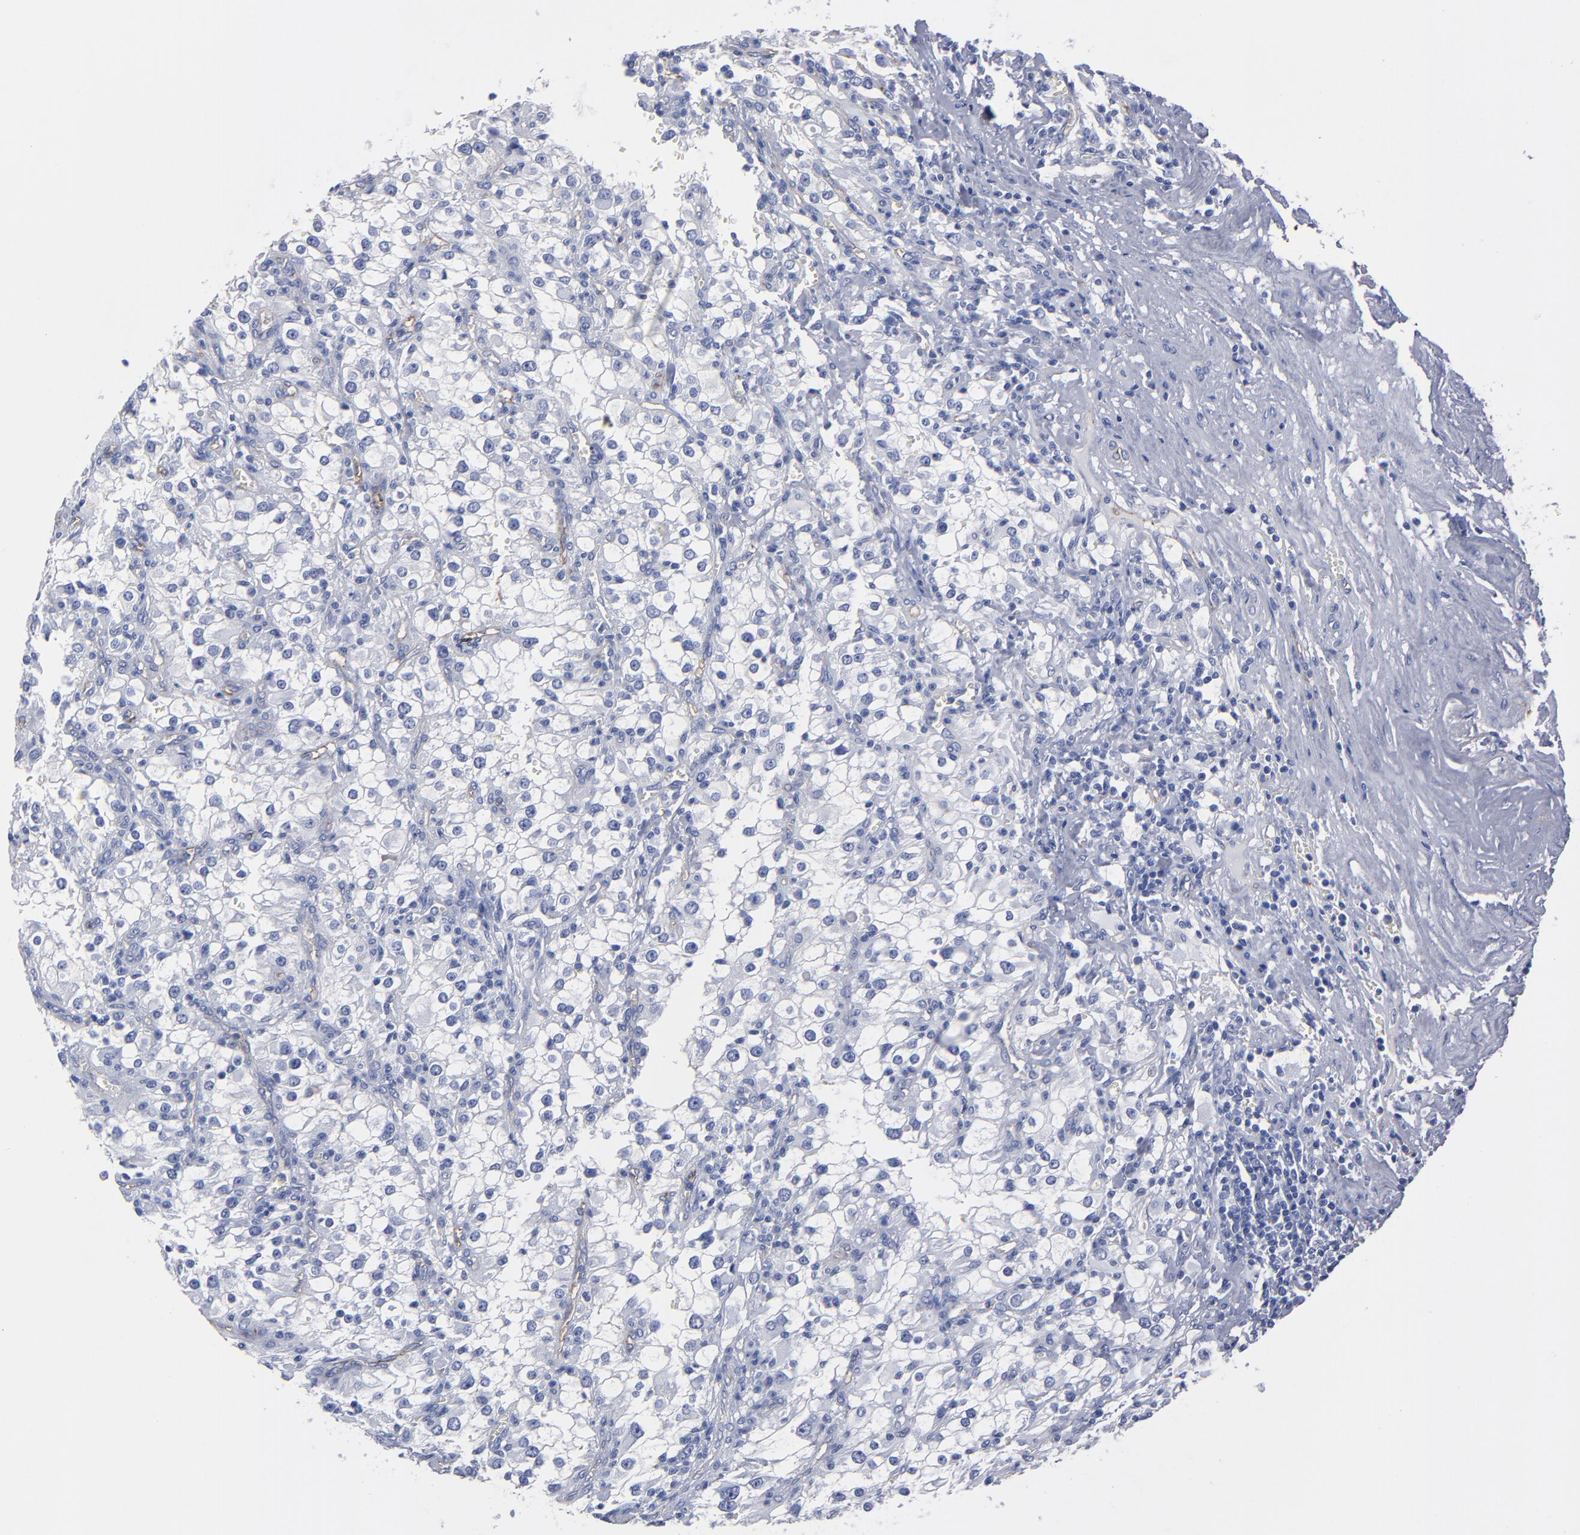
{"staining": {"intensity": "negative", "quantity": "none", "location": "none"}, "tissue": "renal cancer", "cell_type": "Tumor cells", "image_type": "cancer", "snomed": [{"axis": "morphology", "description": "Adenocarcinoma, NOS"}, {"axis": "topography", "description": "Kidney"}], "caption": "This histopathology image is of adenocarcinoma (renal) stained with IHC to label a protein in brown with the nuclei are counter-stained blue. There is no staining in tumor cells.", "gene": "TM4SF1", "patient": {"sex": "female", "age": 52}}